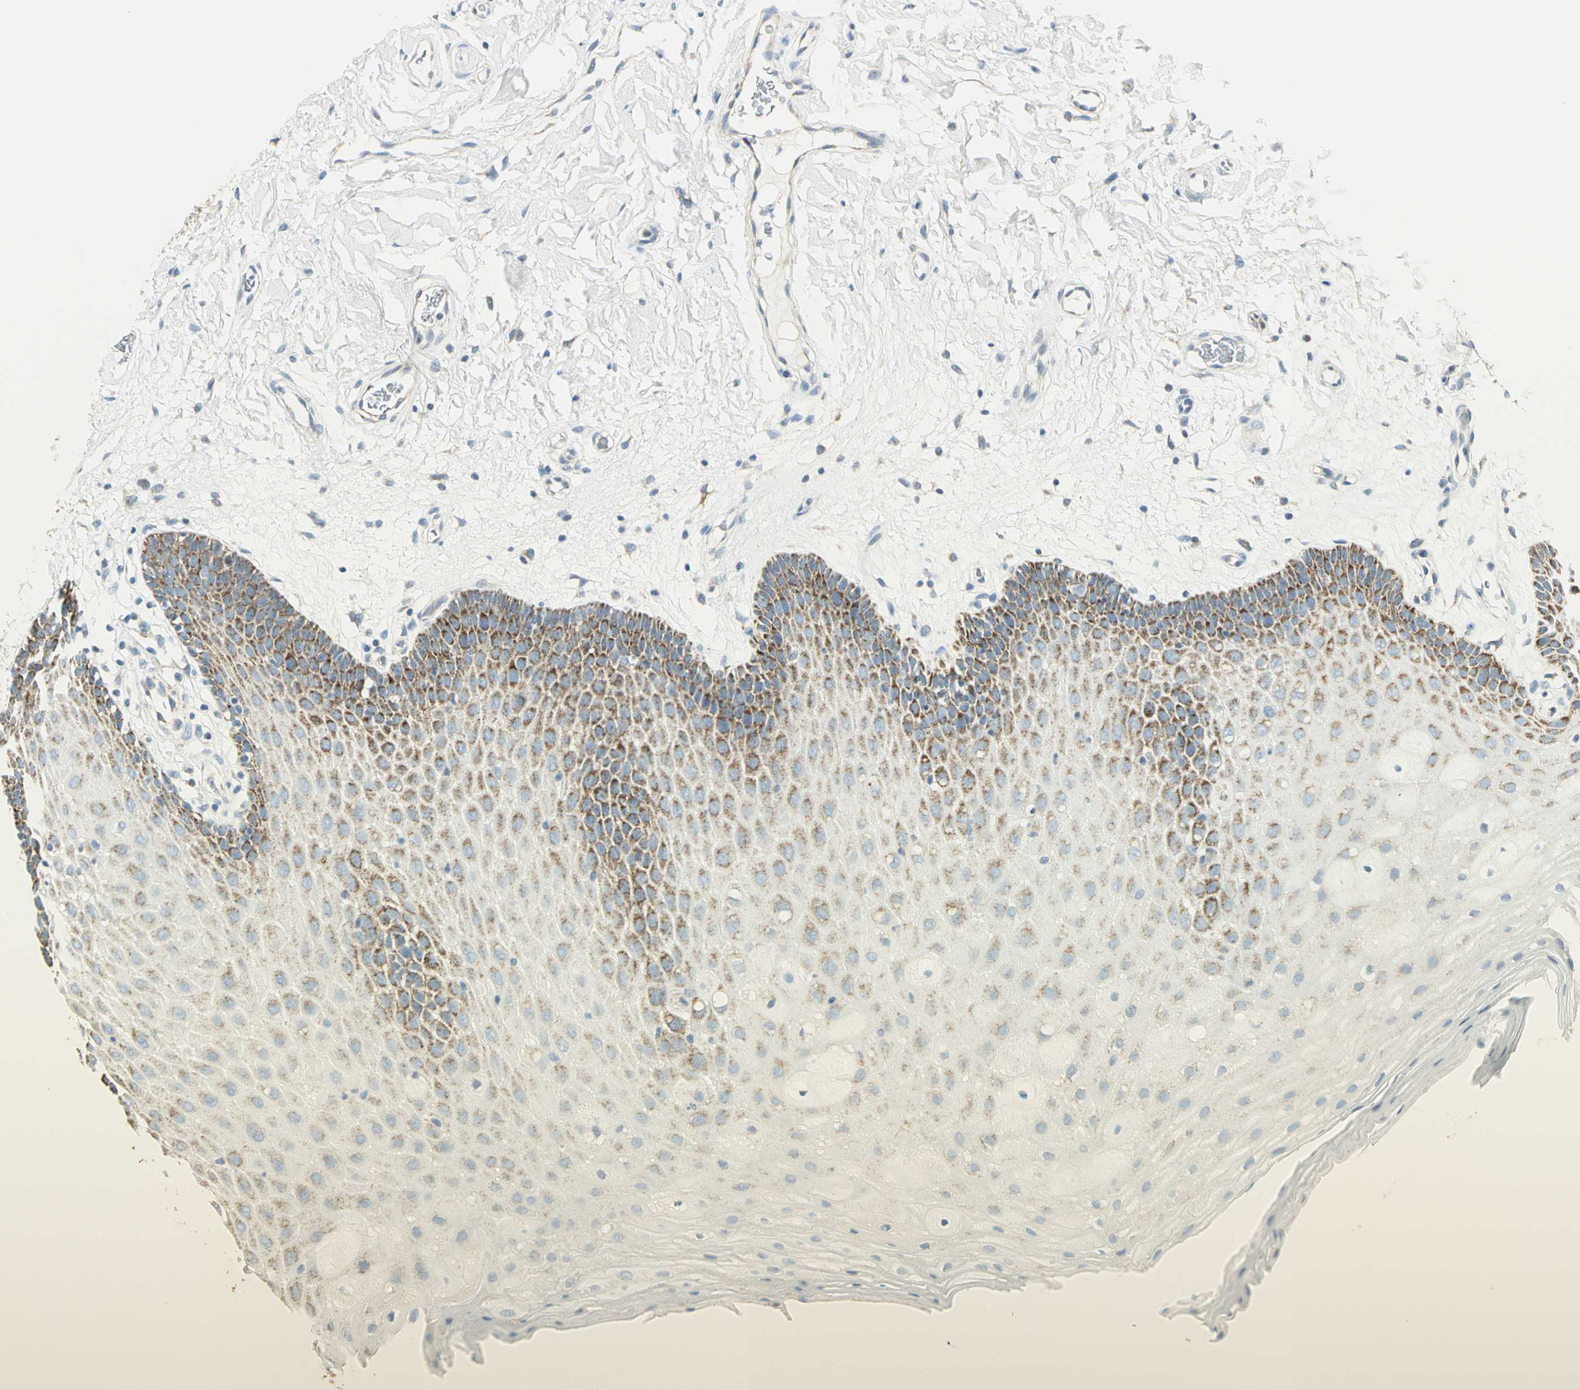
{"staining": {"intensity": "moderate", "quantity": "25%-75%", "location": "cytoplasmic/membranous"}, "tissue": "oral mucosa", "cell_type": "Squamous epithelial cells", "image_type": "normal", "snomed": [{"axis": "morphology", "description": "Normal tissue, NOS"}, {"axis": "morphology", "description": "Squamous cell carcinoma, NOS"}, {"axis": "topography", "description": "Skeletal muscle"}, {"axis": "topography", "description": "Oral tissue"}, {"axis": "topography", "description": "Head-Neck"}], "caption": "Squamous epithelial cells demonstrate medium levels of moderate cytoplasmic/membranous staining in about 25%-75% of cells in unremarkable oral mucosa.", "gene": "NTRK1", "patient": {"sex": "male", "age": 71}}